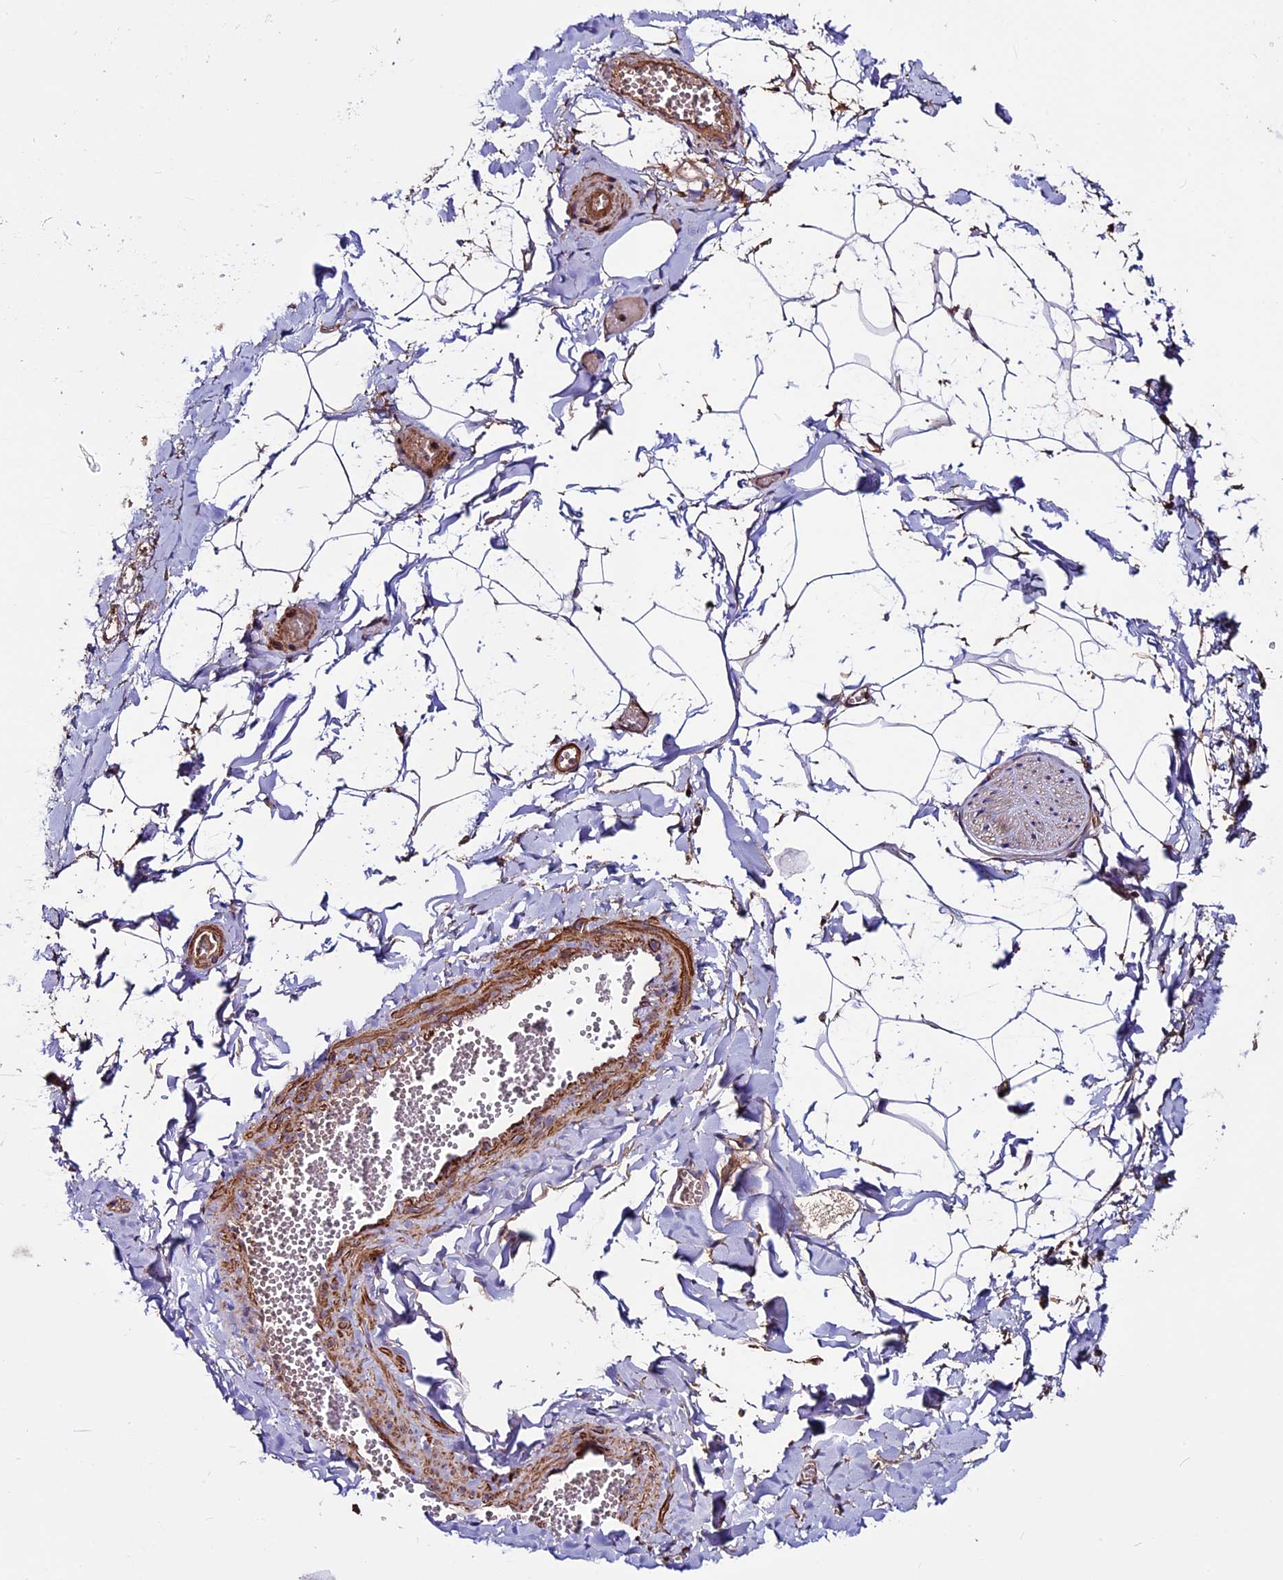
{"staining": {"intensity": "negative", "quantity": "none", "location": "none"}, "tissue": "adipose tissue", "cell_type": "Adipocytes", "image_type": "normal", "snomed": [{"axis": "morphology", "description": "Normal tissue, NOS"}, {"axis": "topography", "description": "Gallbladder"}, {"axis": "topography", "description": "Peripheral nerve tissue"}], "caption": "An immunohistochemistry (IHC) photomicrograph of normal adipose tissue is shown. There is no staining in adipocytes of adipose tissue.", "gene": "EVA1B", "patient": {"sex": "male", "age": 38}}